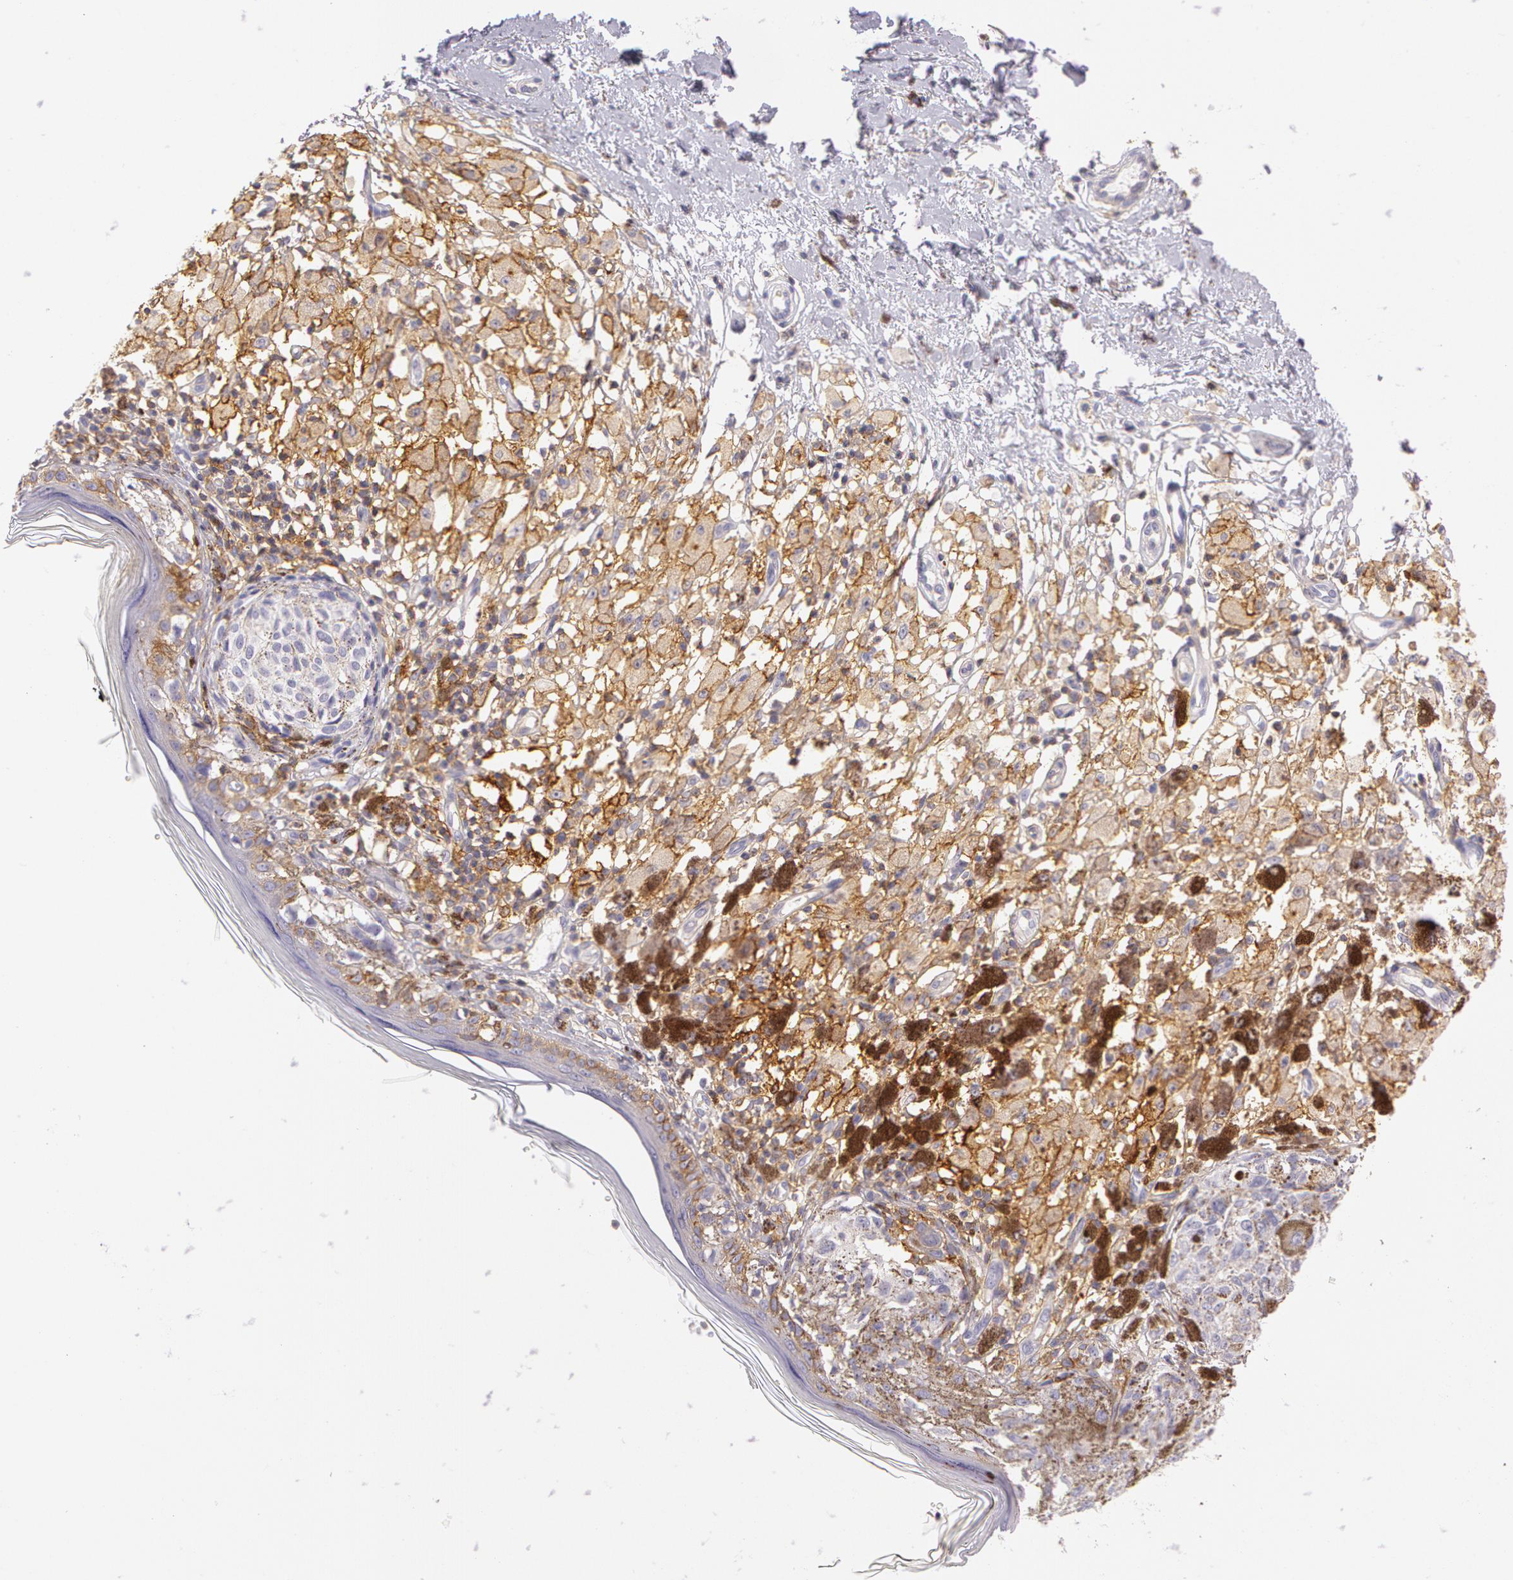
{"staining": {"intensity": "strong", "quantity": ">75%", "location": "cytoplasmic/membranous"}, "tissue": "melanoma", "cell_type": "Tumor cells", "image_type": "cancer", "snomed": [{"axis": "morphology", "description": "Malignant melanoma, NOS"}, {"axis": "topography", "description": "Skin"}], "caption": "Approximately >75% of tumor cells in human malignant melanoma exhibit strong cytoplasmic/membranous protein expression as visualized by brown immunohistochemical staining.", "gene": "LY75", "patient": {"sex": "male", "age": 88}}